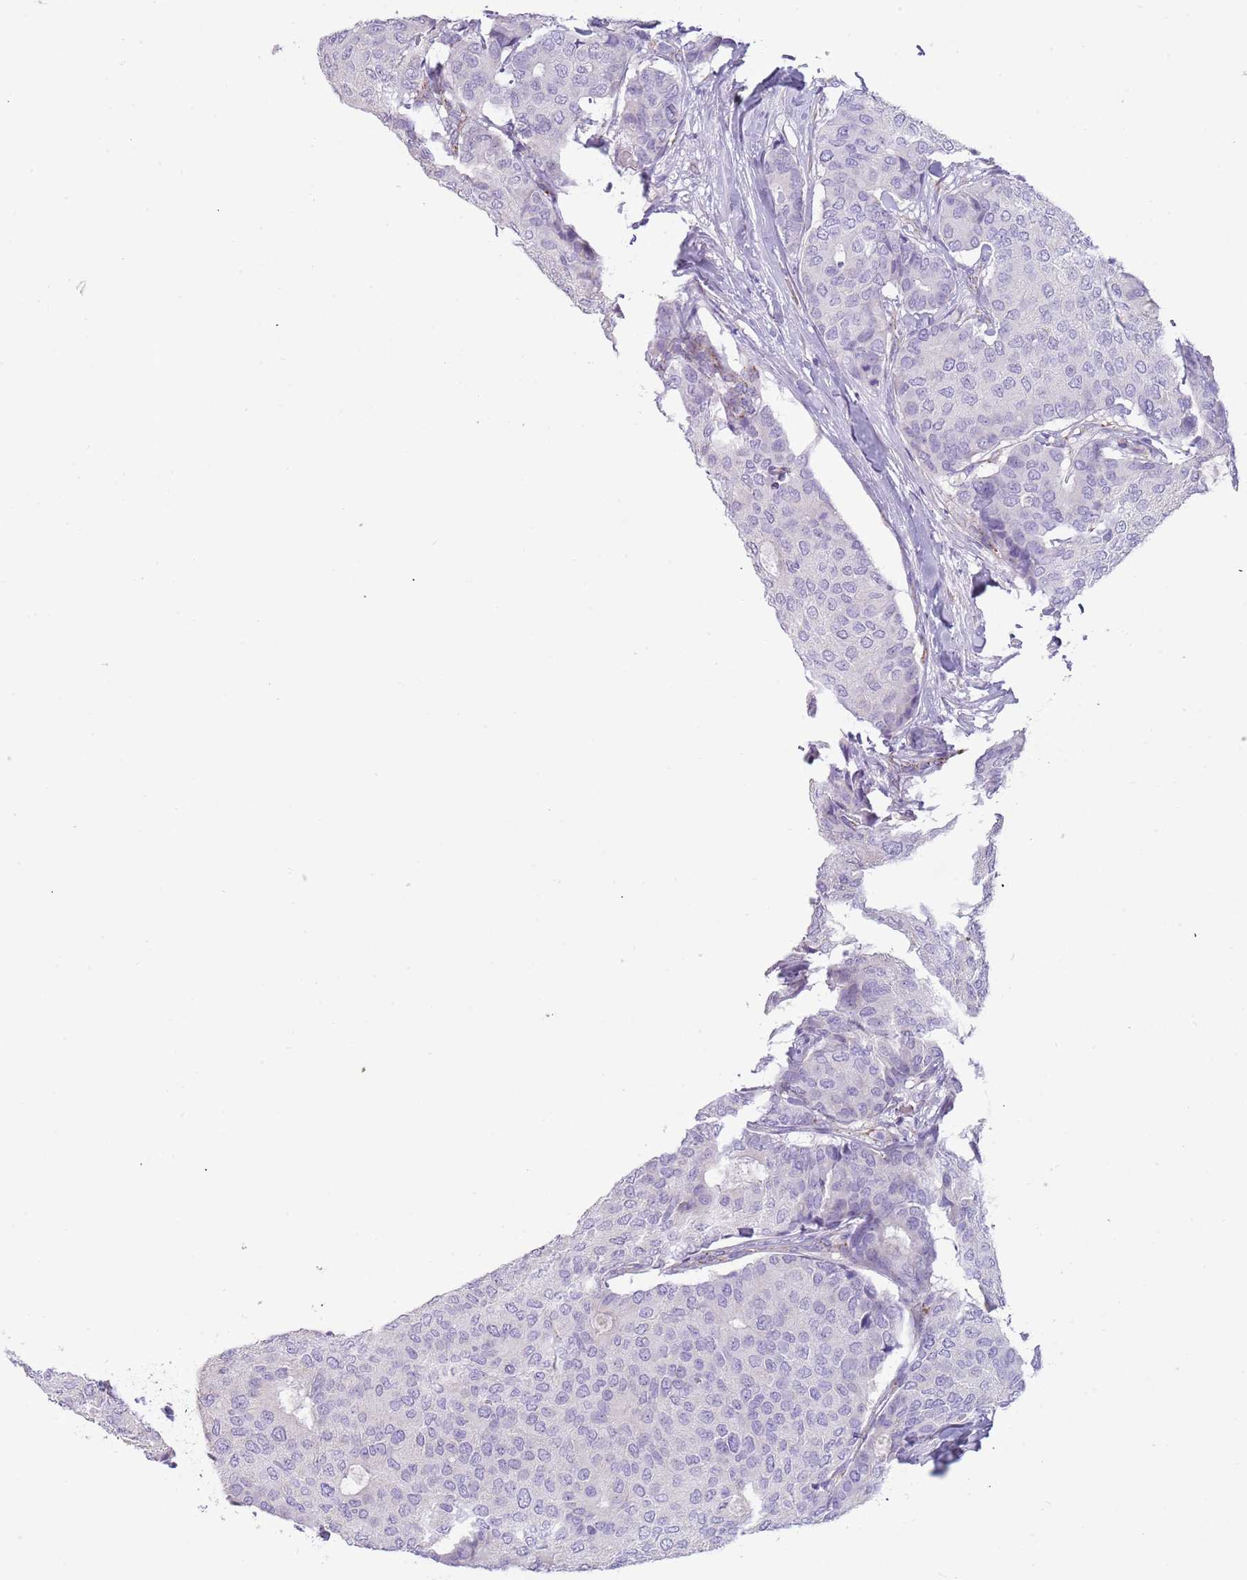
{"staining": {"intensity": "negative", "quantity": "none", "location": "none"}, "tissue": "breast cancer", "cell_type": "Tumor cells", "image_type": "cancer", "snomed": [{"axis": "morphology", "description": "Duct carcinoma"}, {"axis": "topography", "description": "Breast"}], "caption": "Micrograph shows no significant protein expression in tumor cells of intraductal carcinoma (breast).", "gene": "RNF222", "patient": {"sex": "female", "age": 75}}